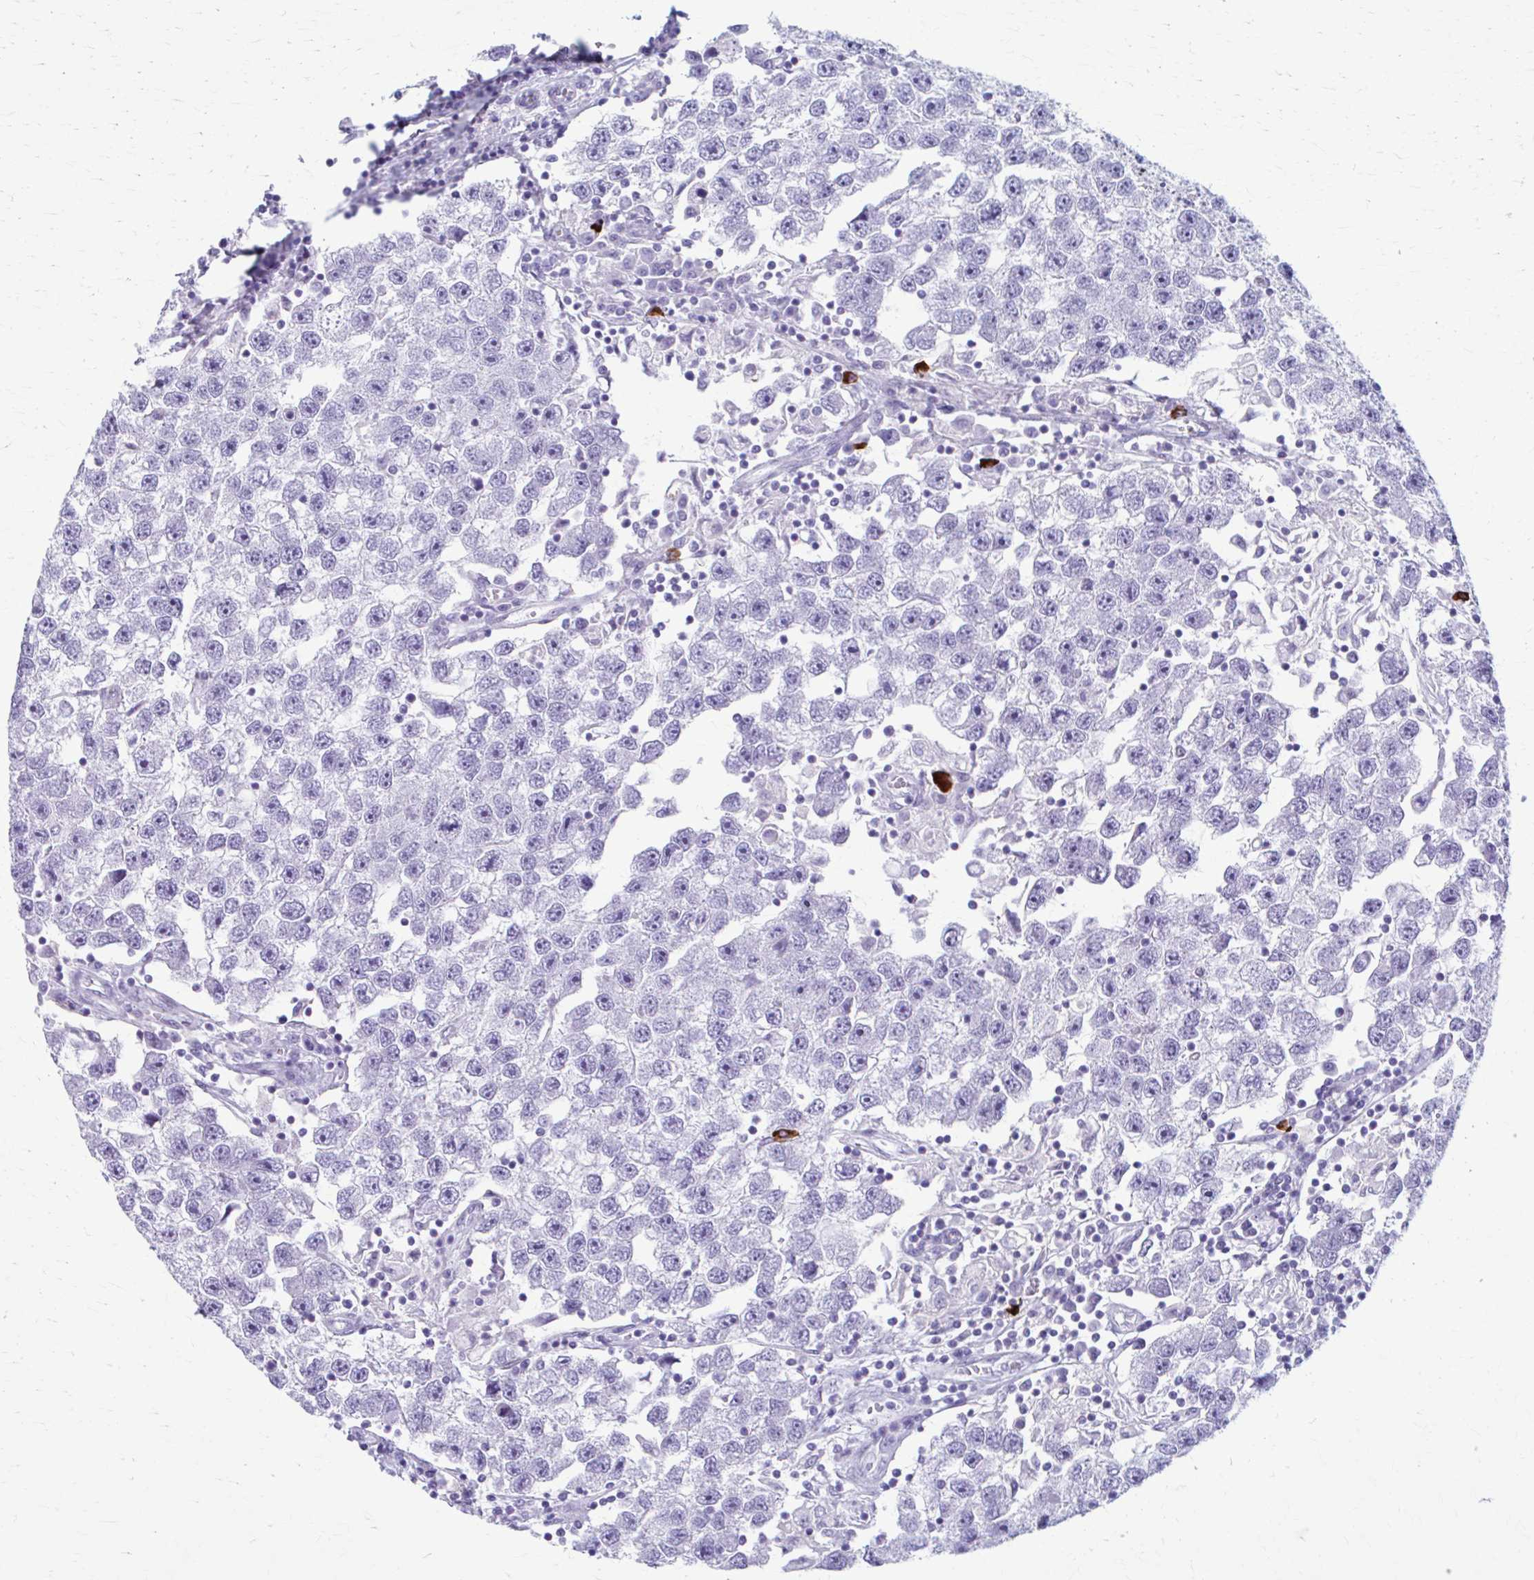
{"staining": {"intensity": "negative", "quantity": "none", "location": "none"}, "tissue": "testis cancer", "cell_type": "Tumor cells", "image_type": "cancer", "snomed": [{"axis": "morphology", "description": "Seminoma, NOS"}, {"axis": "topography", "description": "Testis"}], "caption": "Tumor cells are negative for protein expression in human testis seminoma. (IHC, brightfield microscopy, high magnification).", "gene": "C12orf71", "patient": {"sex": "male", "age": 26}}